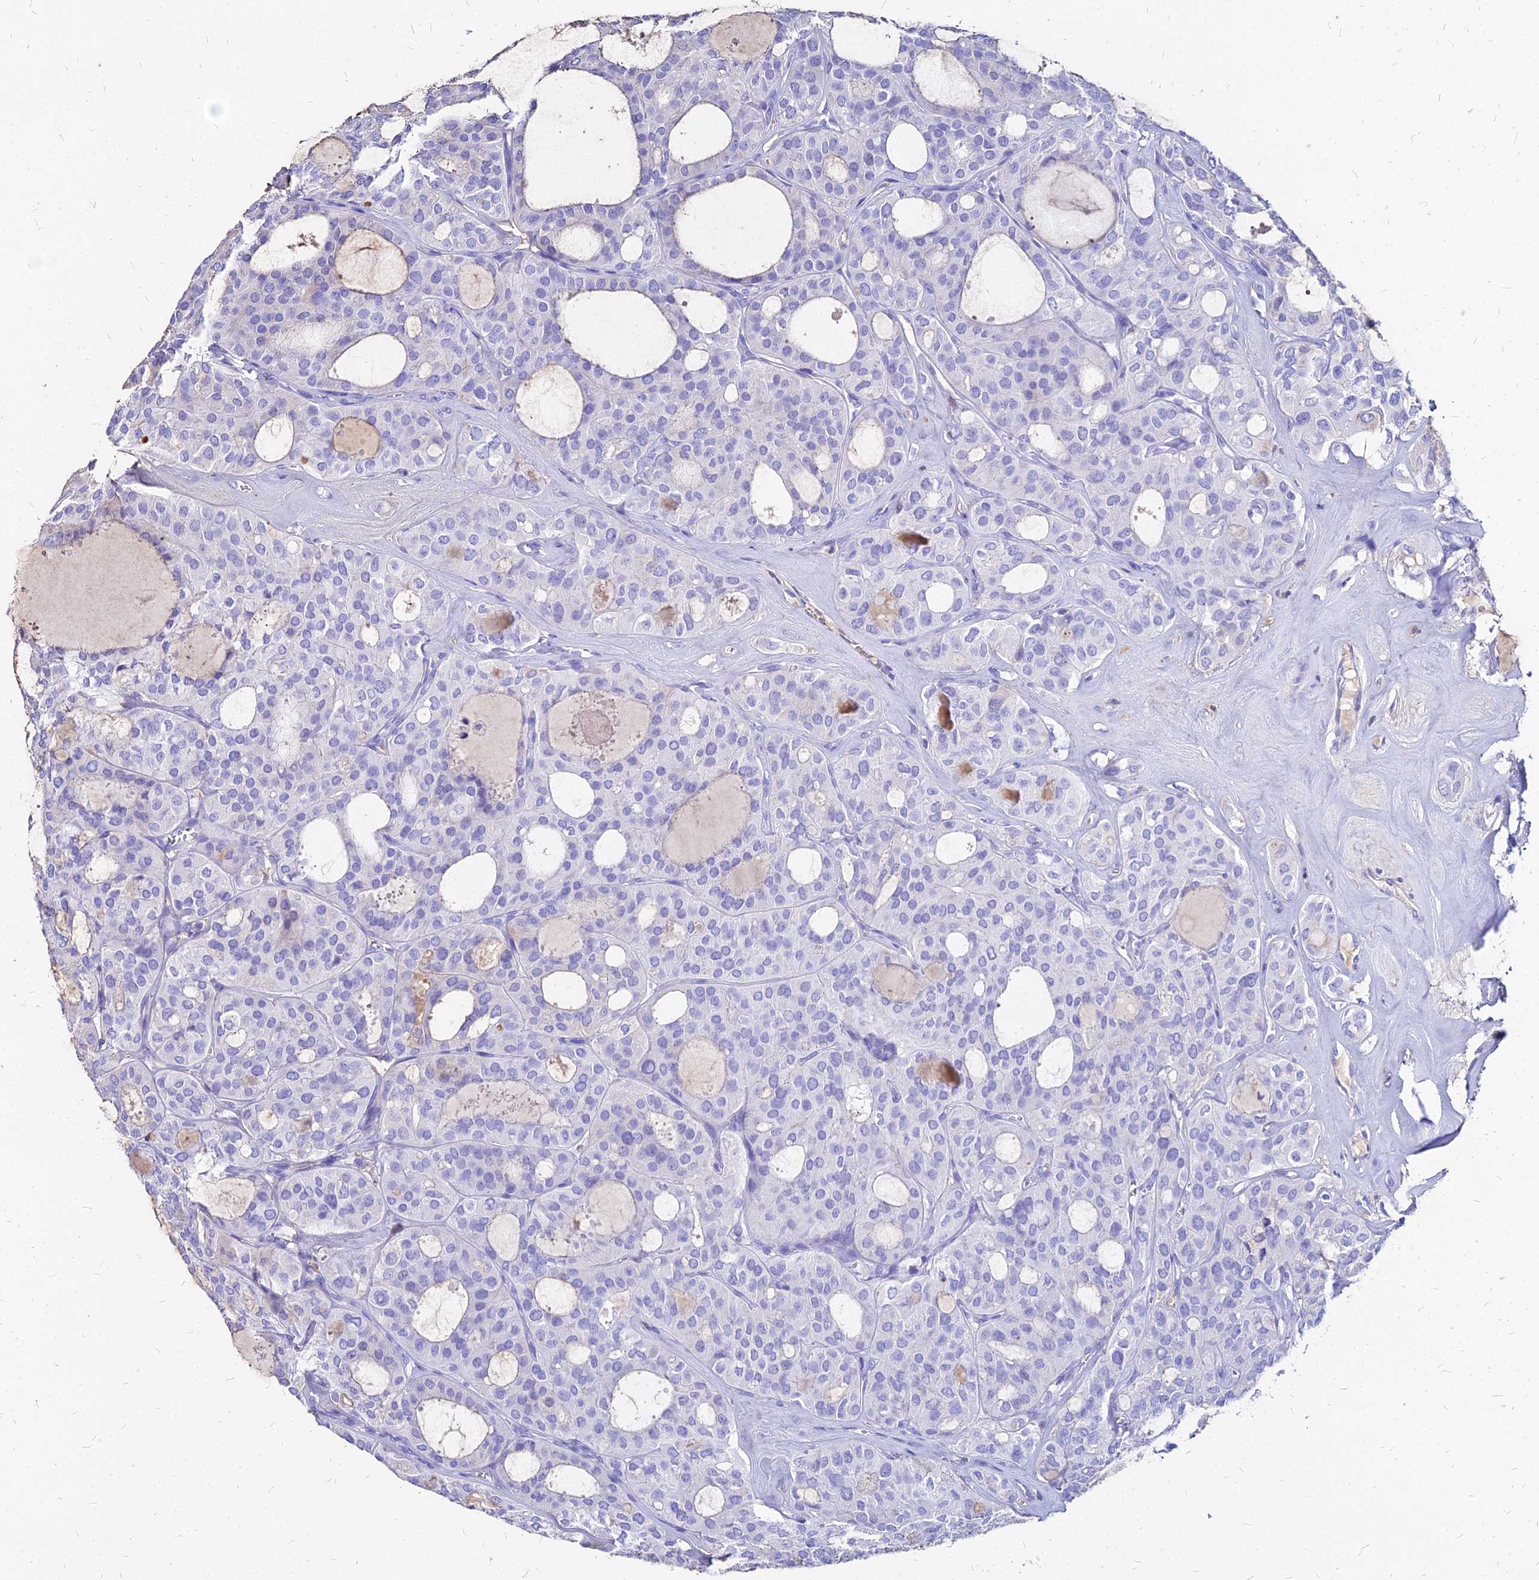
{"staining": {"intensity": "negative", "quantity": "none", "location": "none"}, "tissue": "thyroid cancer", "cell_type": "Tumor cells", "image_type": "cancer", "snomed": [{"axis": "morphology", "description": "Follicular adenoma carcinoma, NOS"}, {"axis": "topography", "description": "Thyroid gland"}], "caption": "Tumor cells are negative for brown protein staining in thyroid cancer (follicular adenoma carcinoma).", "gene": "NME5", "patient": {"sex": "male", "age": 75}}